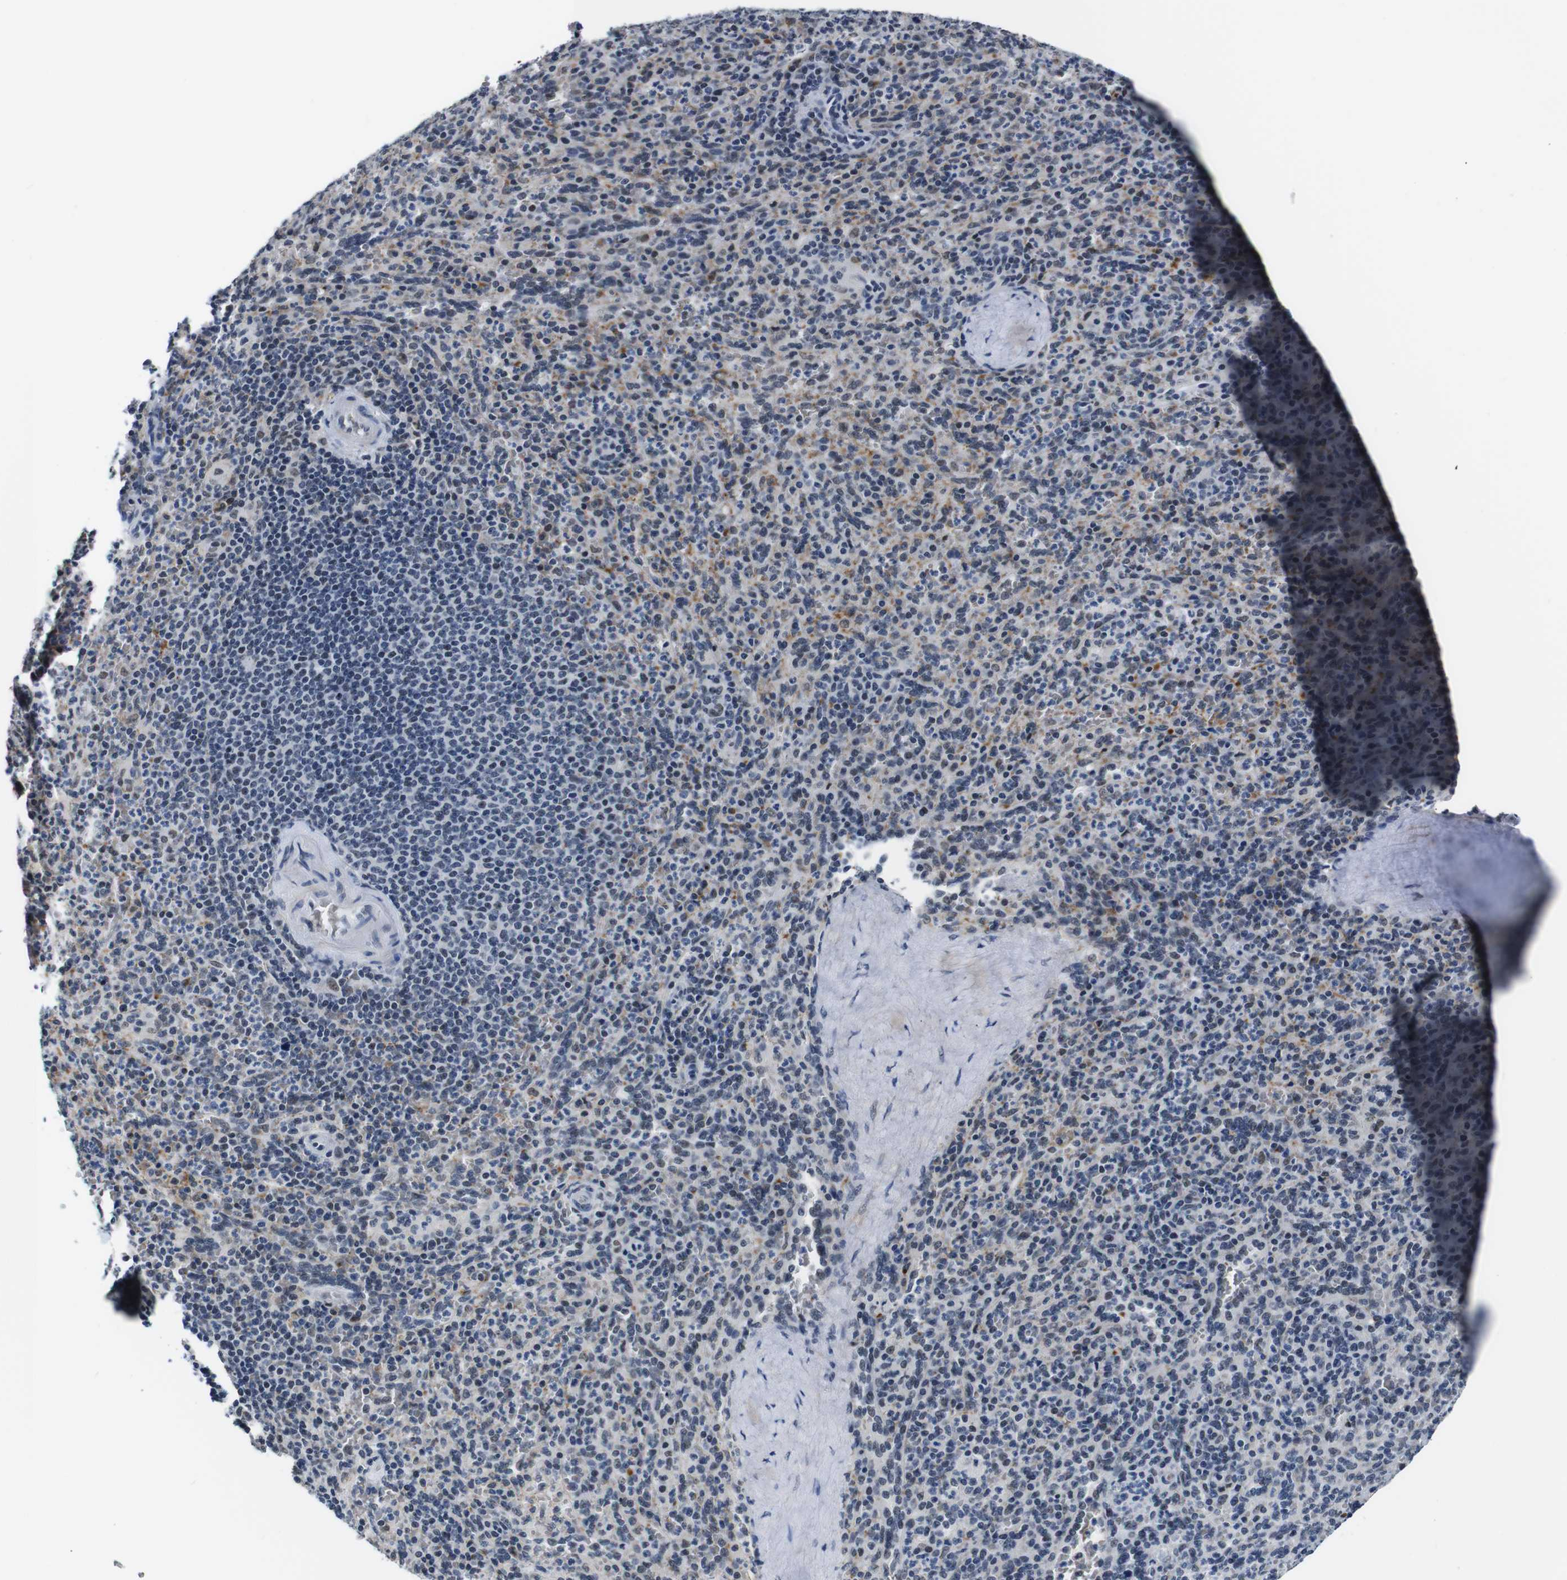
{"staining": {"intensity": "strong", "quantity": "25%-75%", "location": "cytoplasmic/membranous,nuclear"}, "tissue": "spleen", "cell_type": "Cells in red pulp", "image_type": "normal", "snomed": [{"axis": "morphology", "description": "Normal tissue, NOS"}, {"axis": "topography", "description": "Spleen"}], "caption": "There is high levels of strong cytoplasmic/membranous,nuclear positivity in cells in red pulp of normal spleen, as demonstrated by immunohistochemical staining (brown color).", "gene": "ILDR2", "patient": {"sex": "male", "age": 36}}